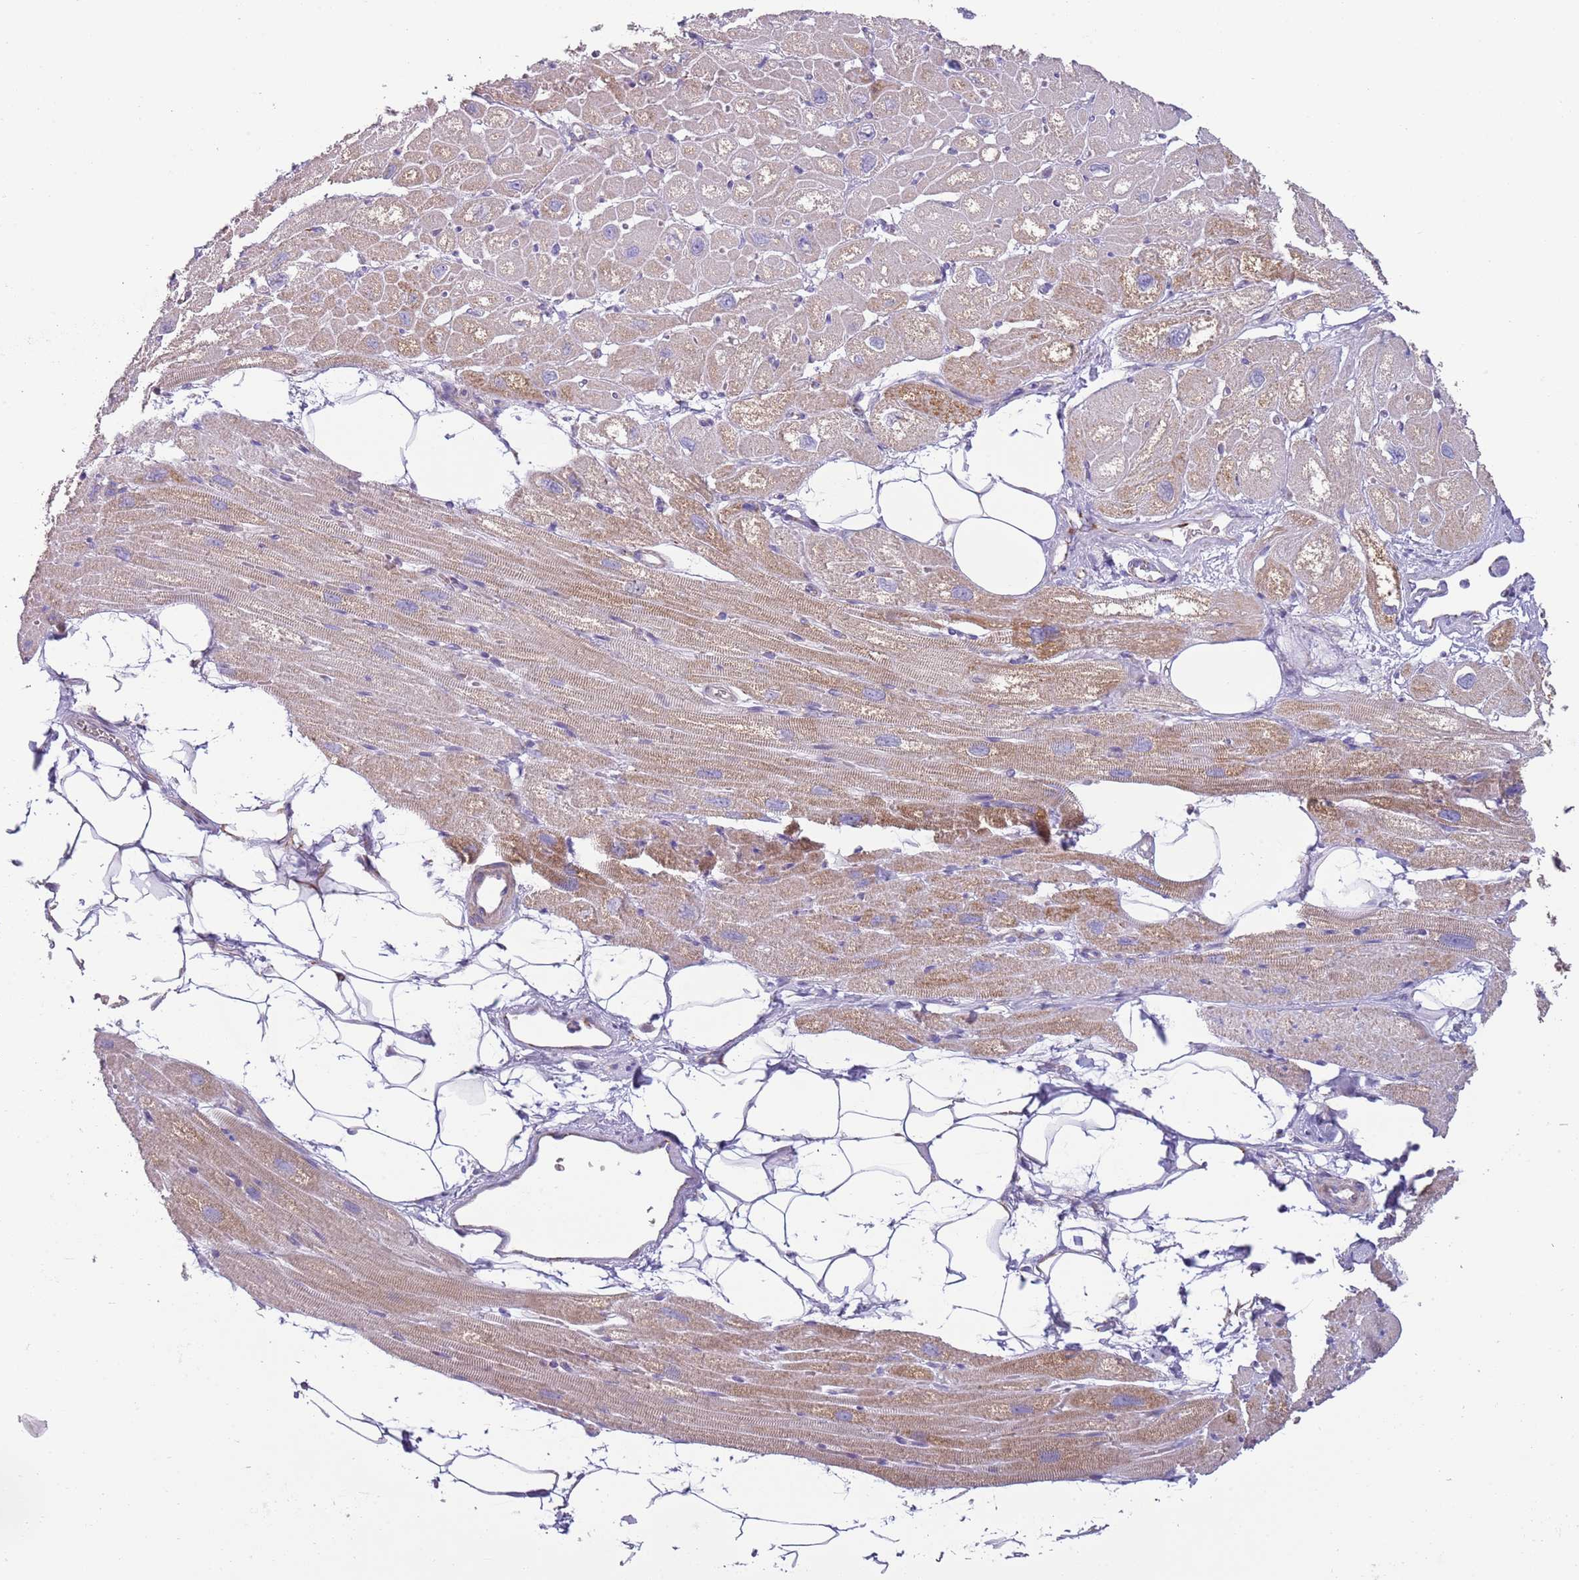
{"staining": {"intensity": "moderate", "quantity": "25%-75%", "location": "cytoplasmic/membranous"}, "tissue": "heart muscle", "cell_type": "Cardiomyocytes", "image_type": "normal", "snomed": [{"axis": "morphology", "description": "Normal tissue, NOS"}, {"axis": "topography", "description": "Heart"}], "caption": "IHC of unremarkable heart muscle displays medium levels of moderate cytoplasmic/membranous positivity in about 25%-75% of cardiomyocytes.", "gene": "RNF222", "patient": {"sex": "male", "age": 50}}